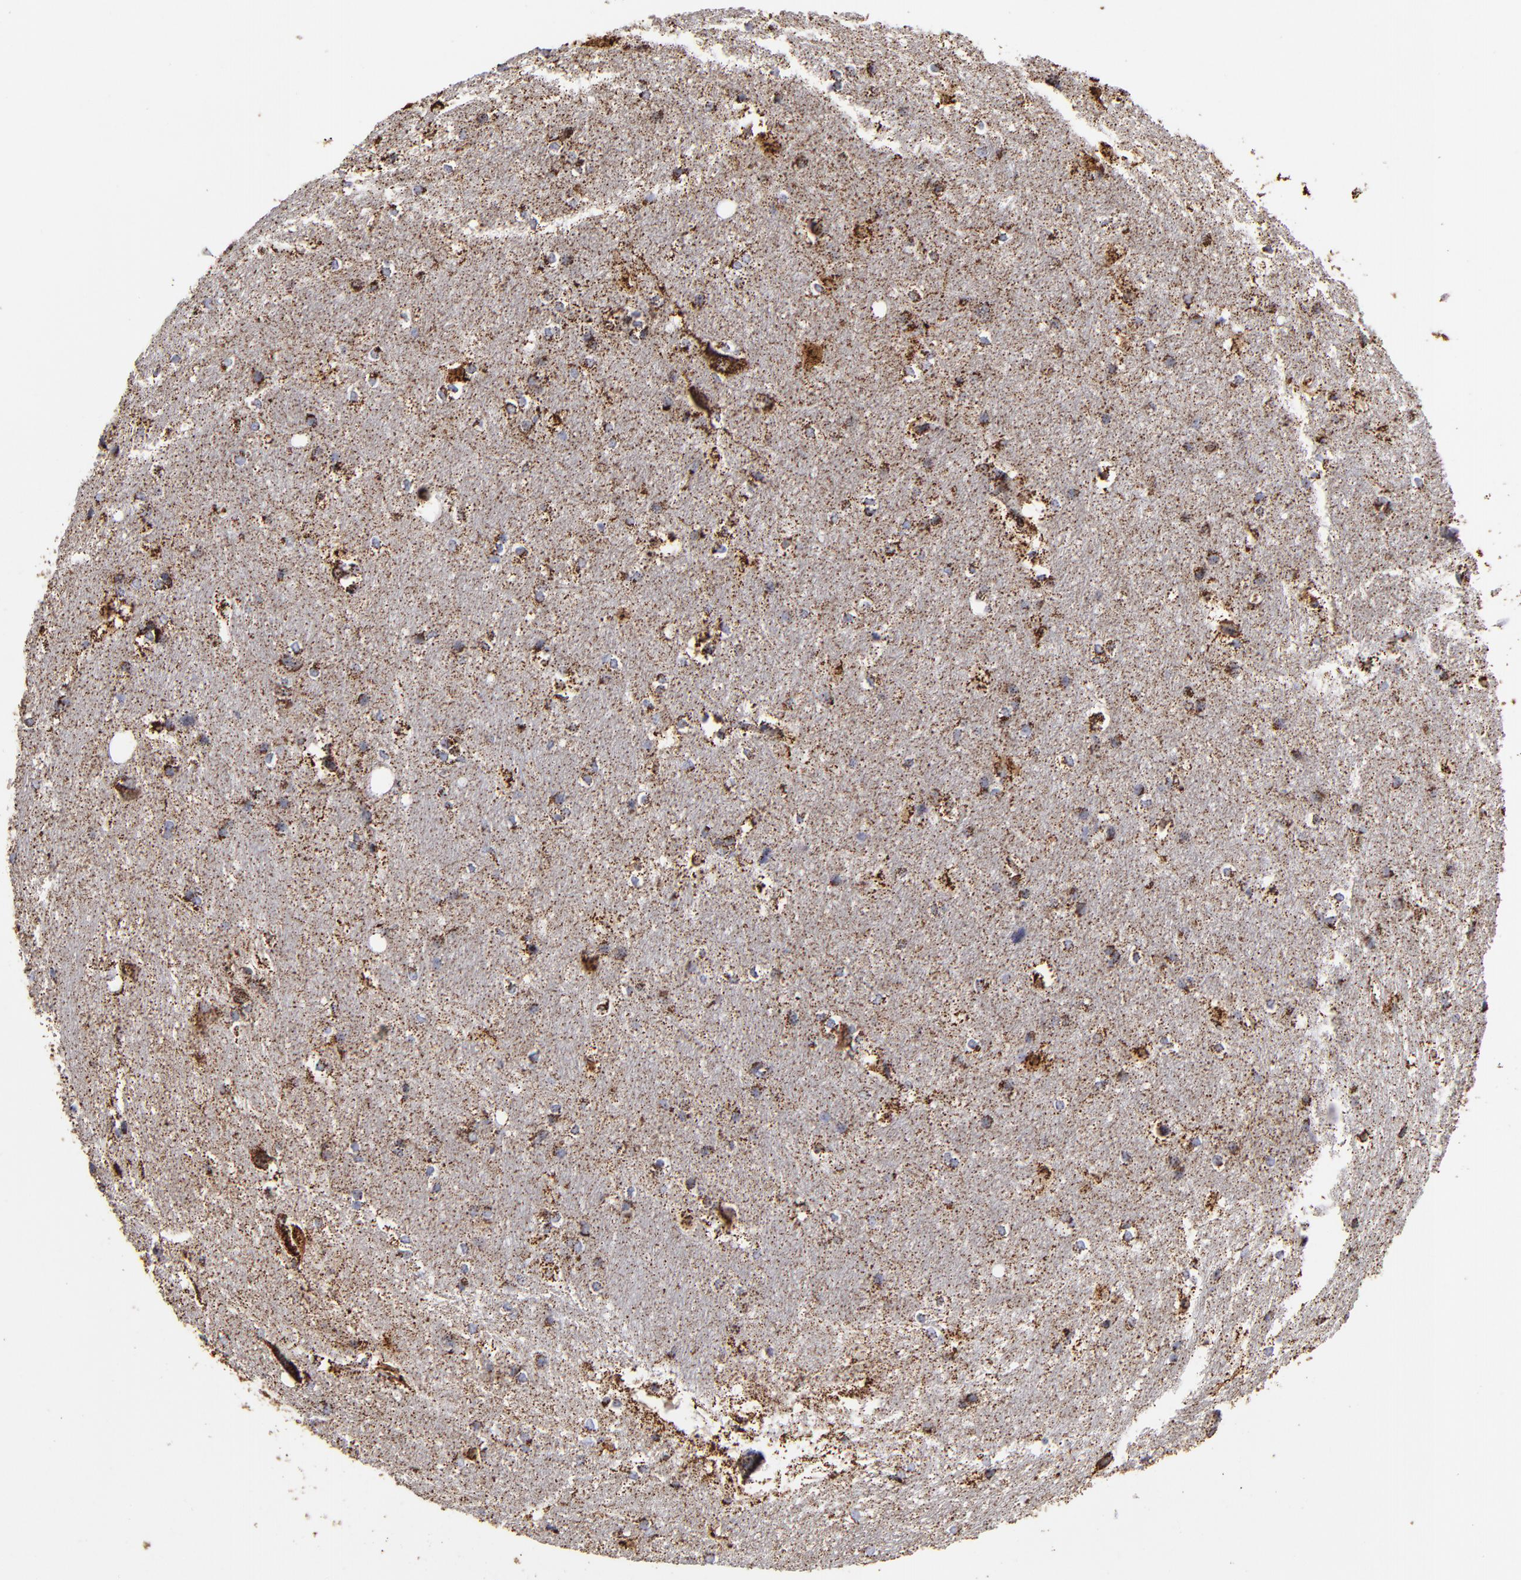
{"staining": {"intensity": "moderate", "quantity": "<25%", "location": "cytoplasmic/membranous"}, "tissue": "hippocampus", "cell_type": "Glial cells", "image_type": "normal", "snomed": [{"axis": "morphology", "description": "Normal tissue, NOS"}, {"axis": "topography", "description": "Hippocampus"}], "caption": "Immunohistochemical staining of benign hippocampus demonstrates moderate cytoplasmic/membranous protein staining in approximately <25% of glial cells.", "gene": "SOD2", "patient": {"sex": "female", "age": 19}}